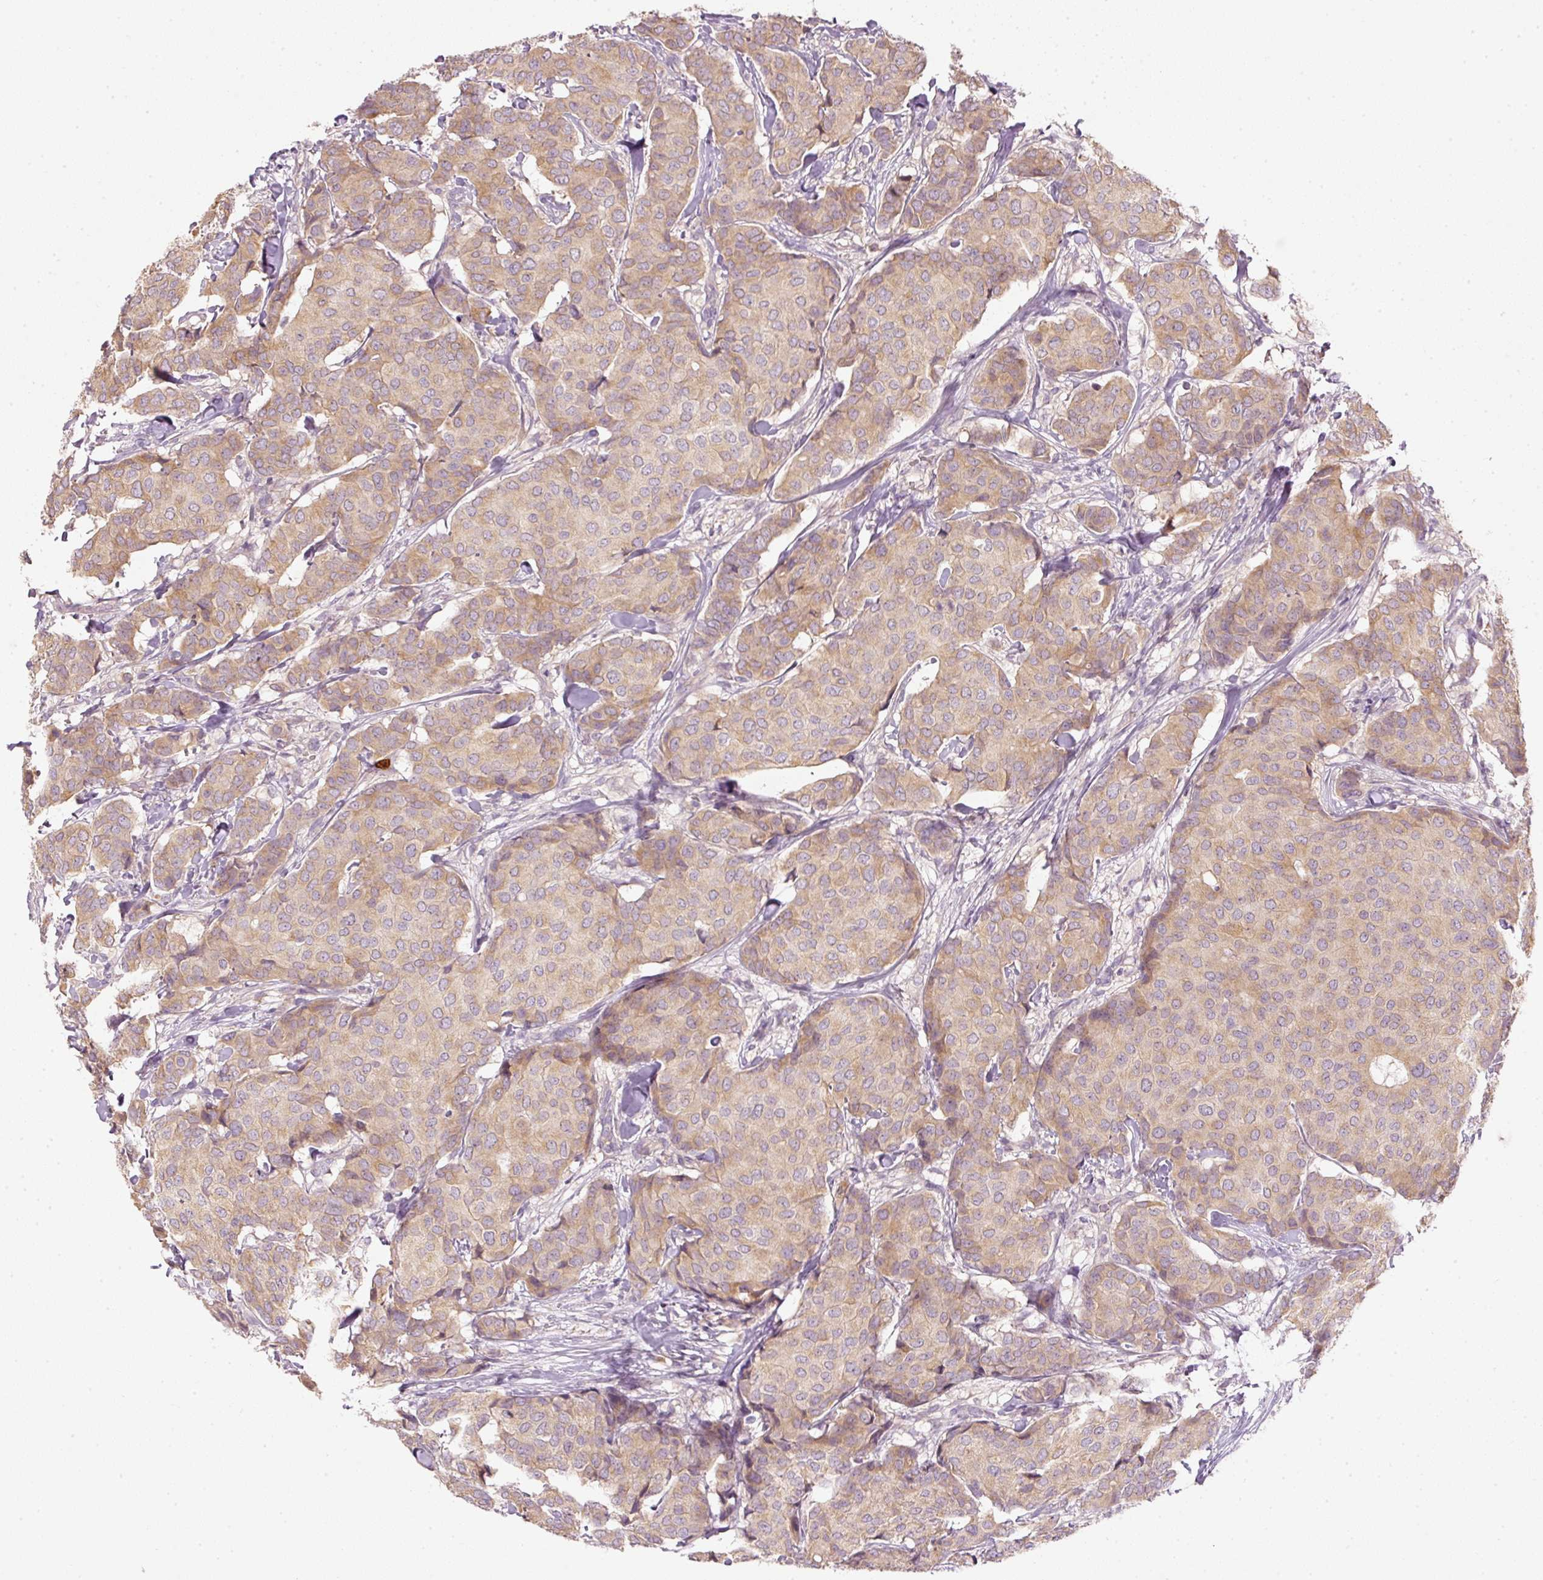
{"staining": {"intensity": "weak", "quantity": ">75%", "location": "cytoplasmic/membranous"}, "tissue": "breast cancer", "cell_type": "Tumor cells", "image_type": "cancer", "snomed": [{"axis": "morphology", "description": "Duct carcinoma"}, {"axis": "topography", "description": "Breast"}], "caption": "Protein expression analysis of breast infiltrating ductal carcinoma shows weak cytoplasmic/membranous expression in approximately >75% of tumor cells. Nuclei are stained in blue.", "gene": "CTTNBP2", "patient": {"sex": "female", "age": 75}}